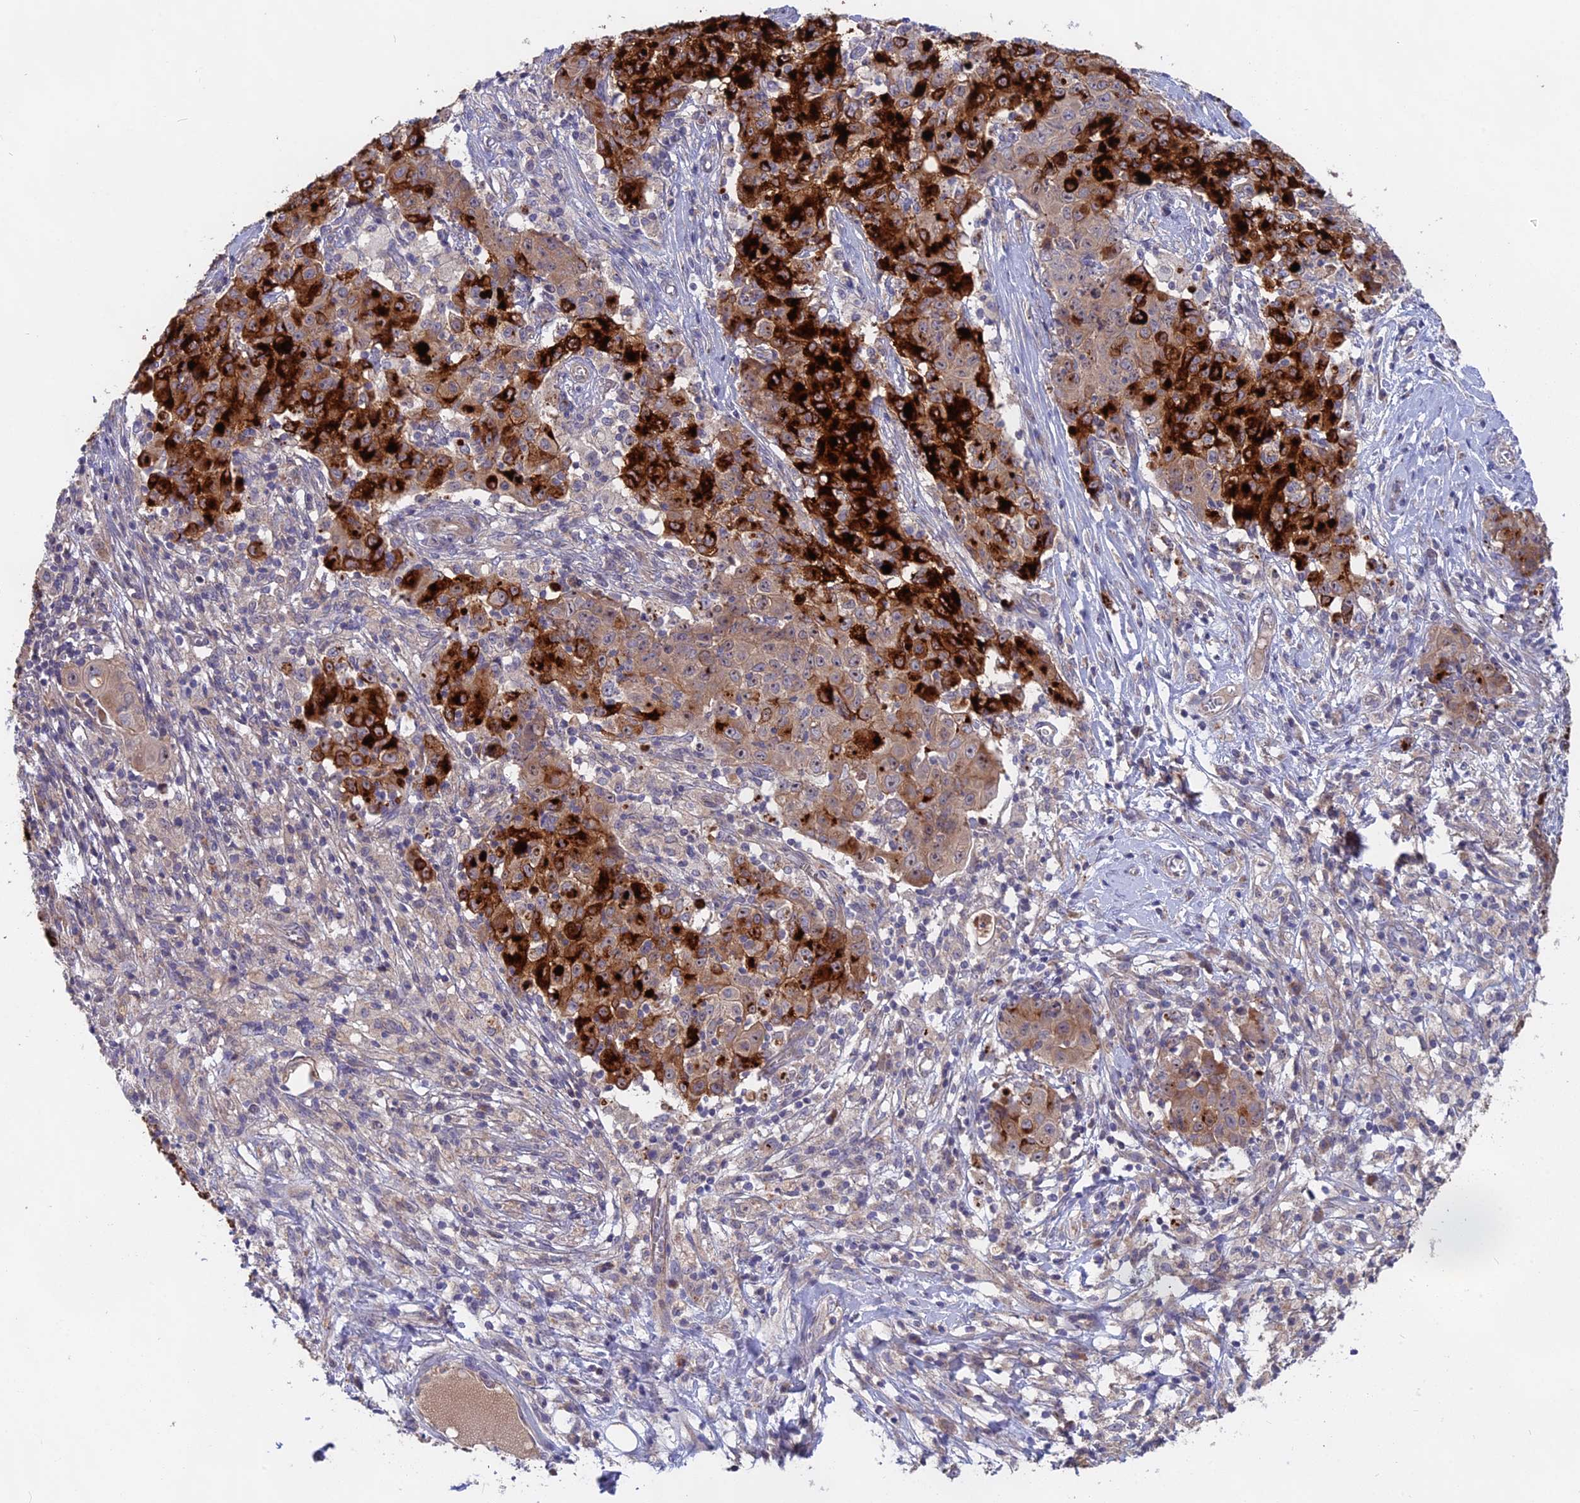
{"staining": {"intensity": "strong", "quantity": "25%-75%", "location": "cytoplasmic/membranous"}, "tissue": "ovarian cancer", "cell_type": "Tumor cells", "image_type": "cancer", "snomed": [{"axis": "morphology", "description": "Carcinoma, endometroid"}, {"axis": "topography", "description": "Ovary"}], "caption": "Immunohistochemistry (DAB (3,3'-diaminobenzidine)) staining of endometroid carcinoma (ovarian) shows strong cytoplasmic/membranous protein expression in approximately 25%-75% of tumor cells.", "gene": "TENT4B", "patient": {"sex": "female", "age": 42}}